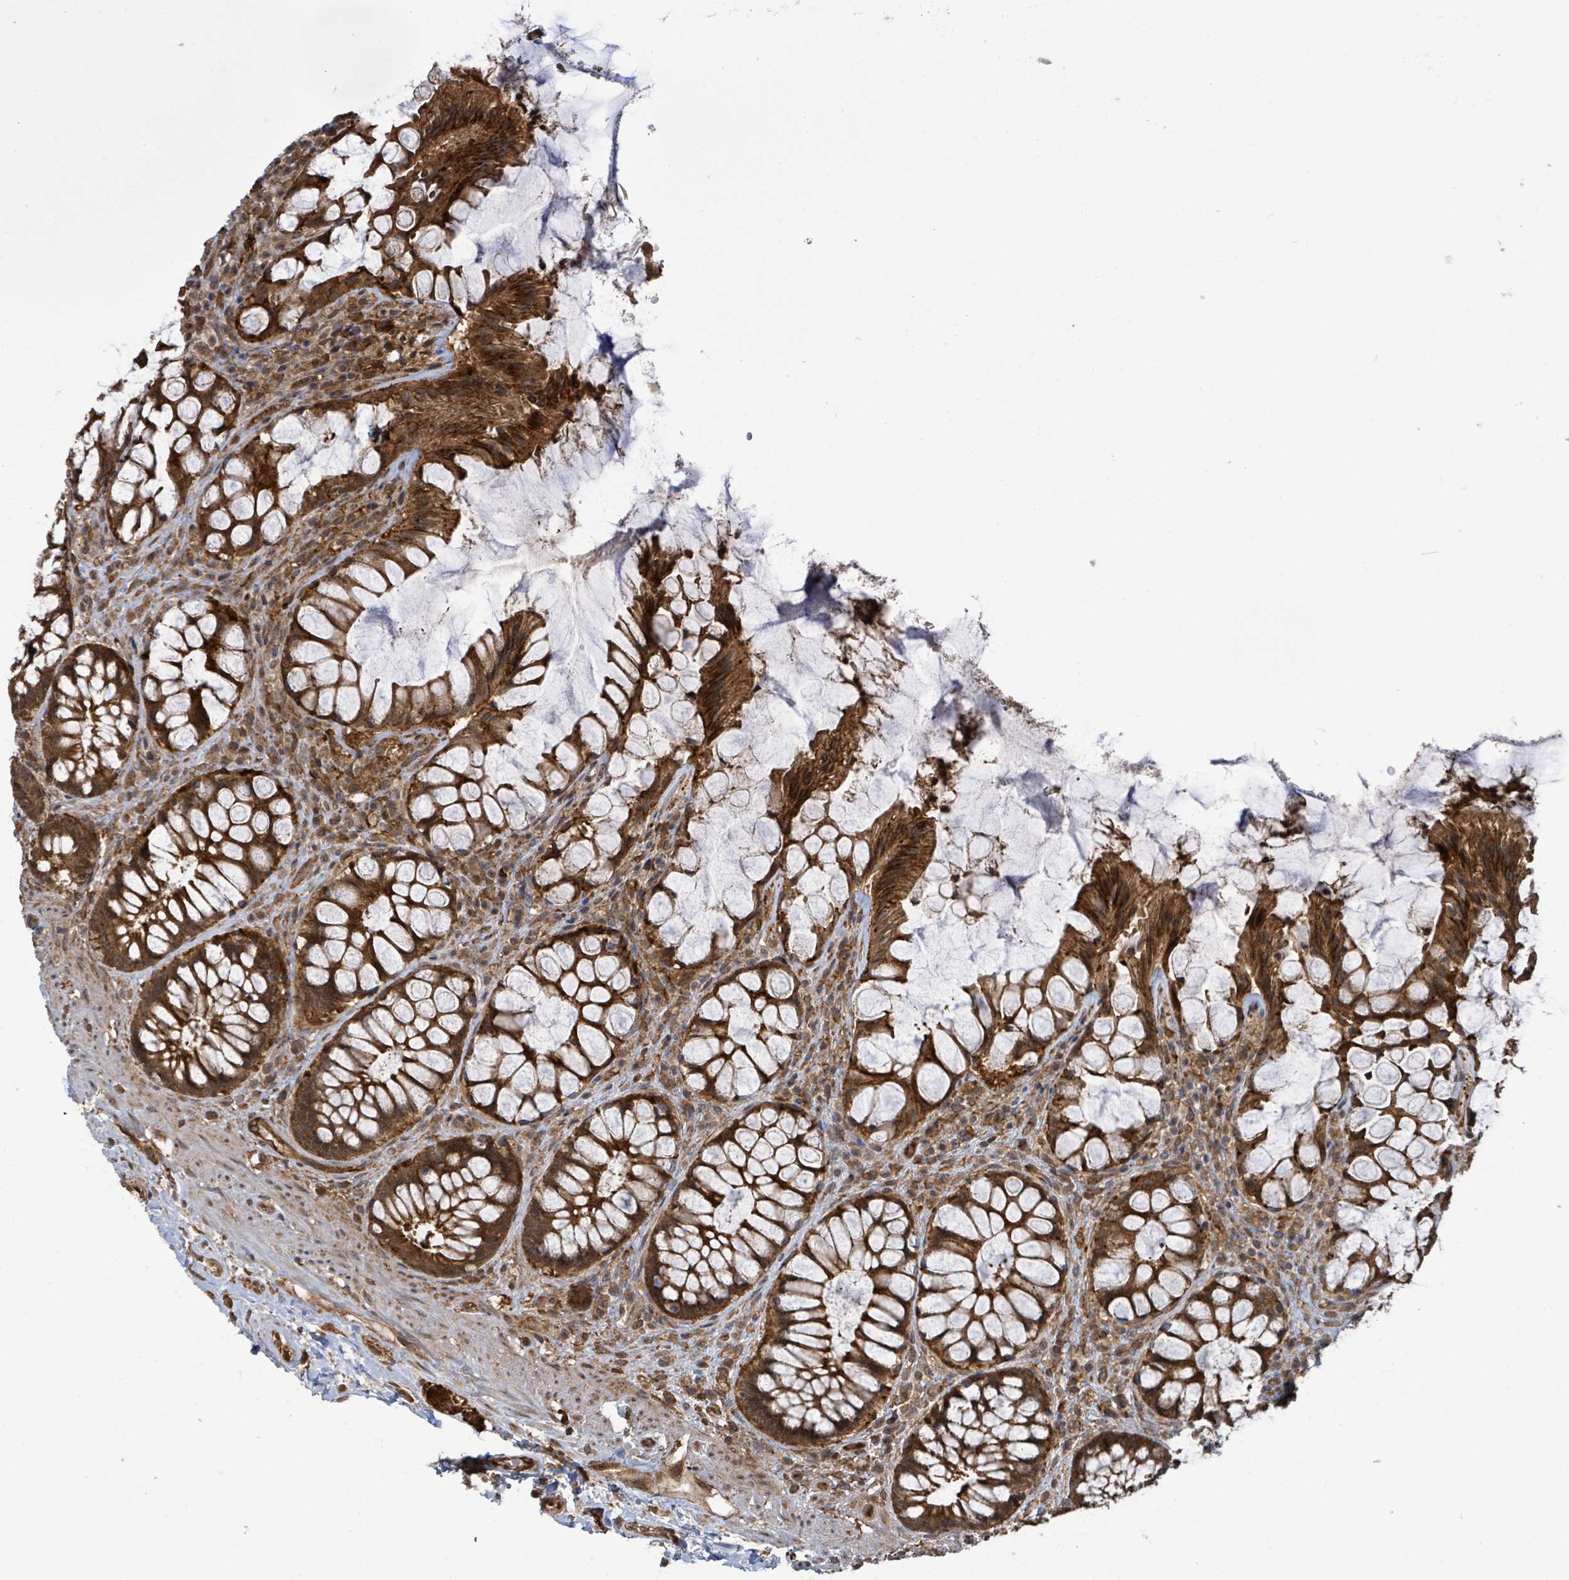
{"staining": {"intensity": "strong", "quantity": ">75%", "location": "cytoplasmic/membranous,nuclear"}, "tissue": "rectum", "cell_type": "Glandular cells", "image_type": "normal", "snomed": [{"axis": "morphology", "description": "Normal tissue, NOS"}, {"axis": "topography", "description": "Rectum"}], "caption": "Protein staining of unremarkable rectum displays strong cytoplasmic/membranous,nuclear staining in approximately >75% of glandular cells.", "gene": "ENSG00000256500", "patient": {"sex": "female", "age": 58}}